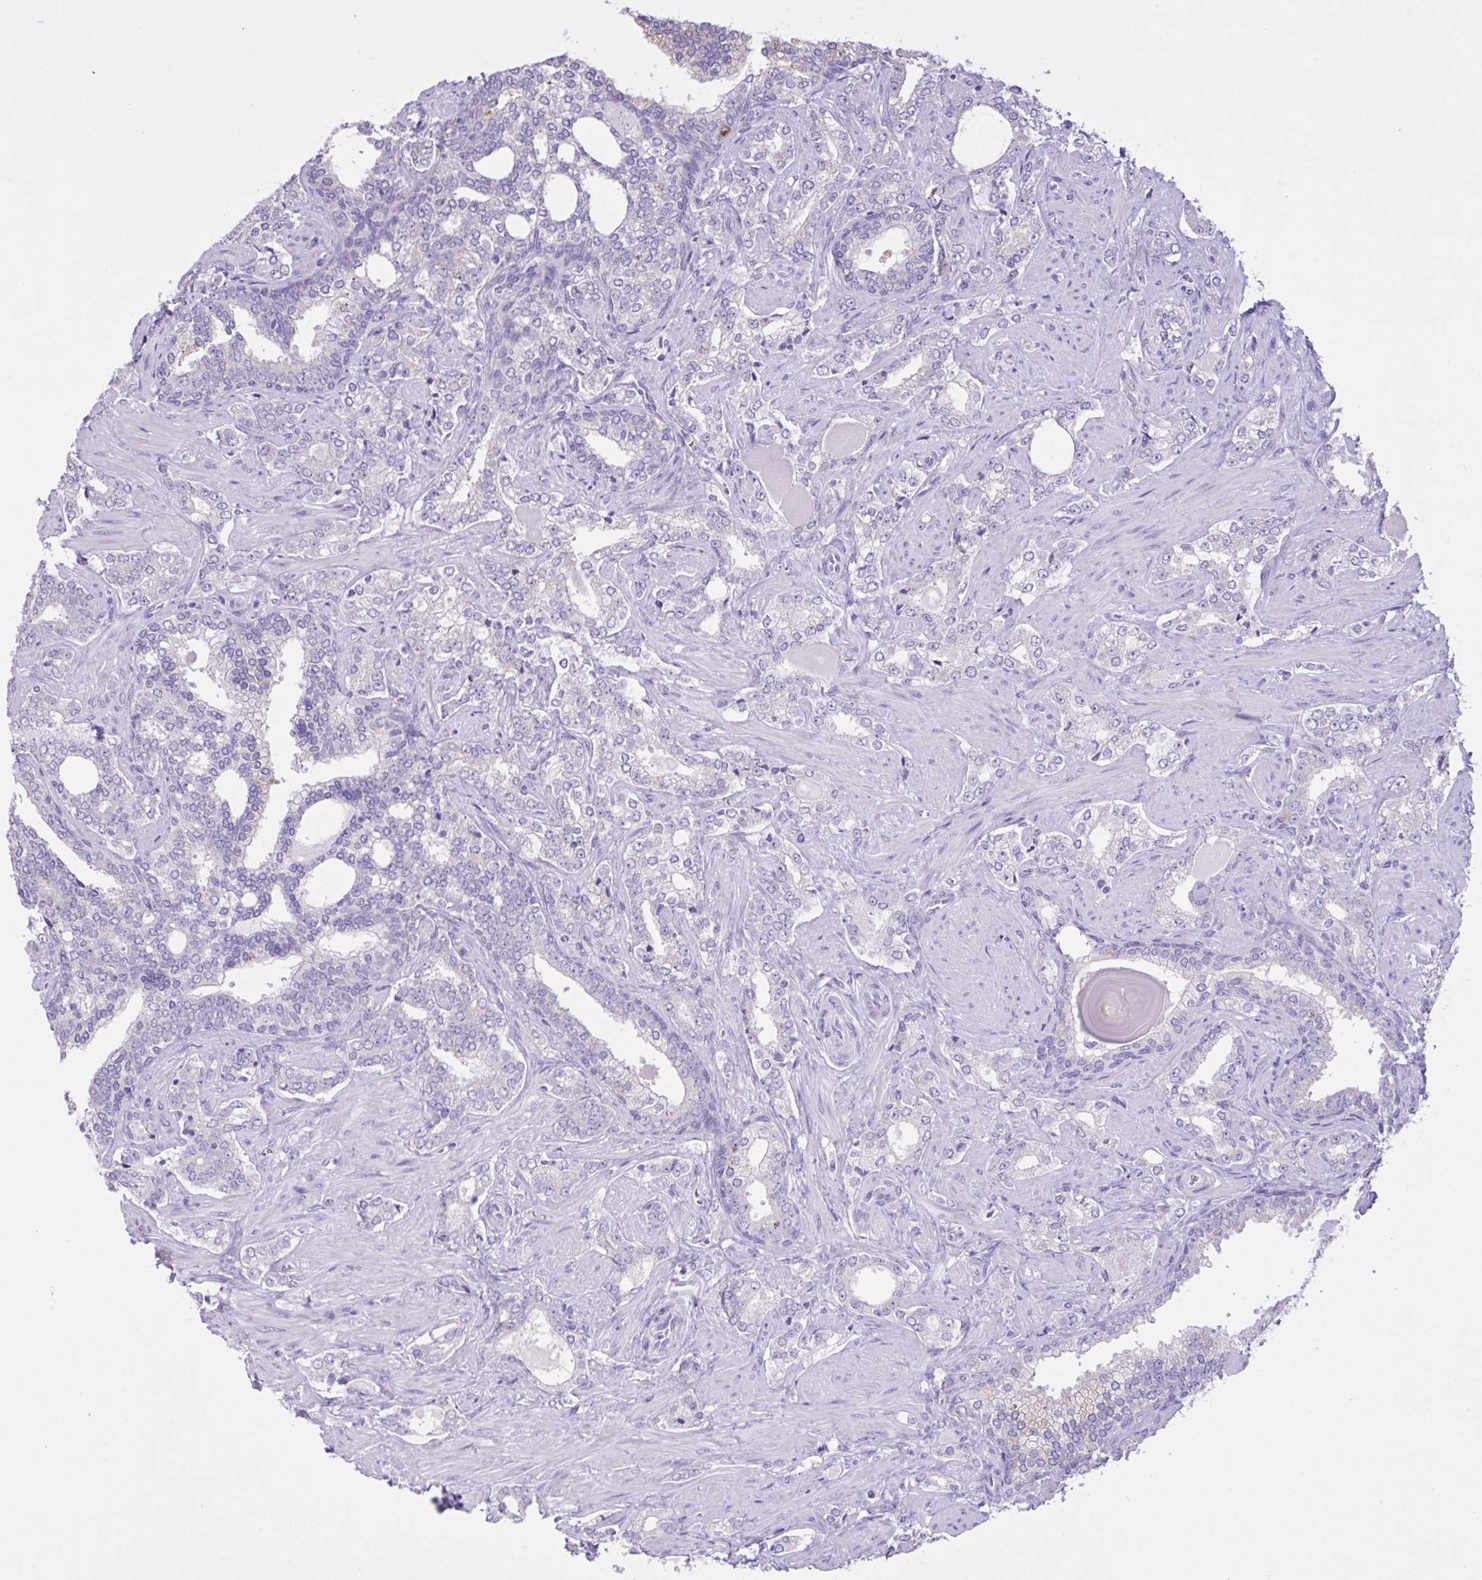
{"staining": {"intensity": "negative", "quantity": "none", "location": "none"}, "tissue": "prostate cancer", "cell_type": "Tumor cells", "image_type": "cancer", "snomed": [{"axis": "morphology", "description": "Adenocarcinoma, High grade"}, {"axis": "topography", "description": "Prostate"}], "caption": "Protein analysis of prostate high-grade adenocarcinoma shows no significant expression in tumor cells.", "gene": "CST11", "patient": {"sex": "male", "age": 60}}